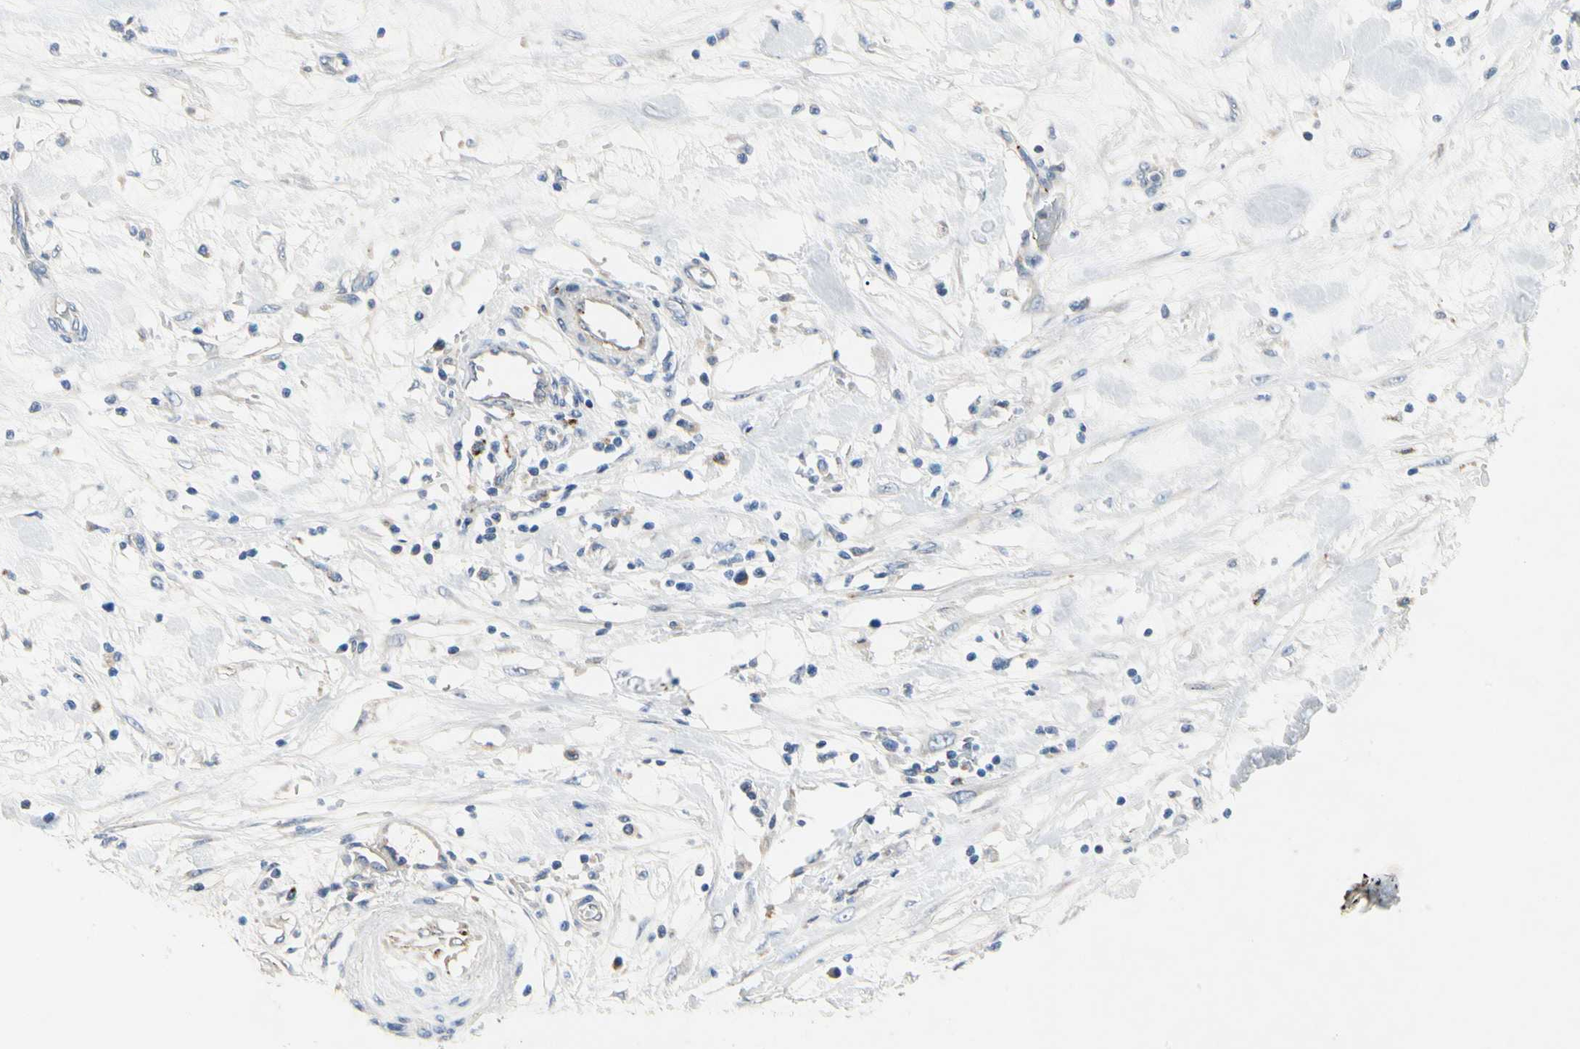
{"staining": {"intensity": "negative", "quantity": "none", "location": "none"}, "tissue": "pancreatic cancer", "cell_type": "Tumor cells", "image_type": "cancer", "snomed": [{"axis": "morphology", "description": "Adenocarcinoma, NOS"}, {"axis": "topography", "description": "Pancreas"}], "caption": "High magnification brightfield microscopy of pancreatic cancer stained with DAB (3,3'-diaminobenzidine) (brown) and counterstained with hematoxylin (blue): tumor cells show no significant positivity.", "gene": "RETSAT", "patient": {"sex": "female", "age": 57}}